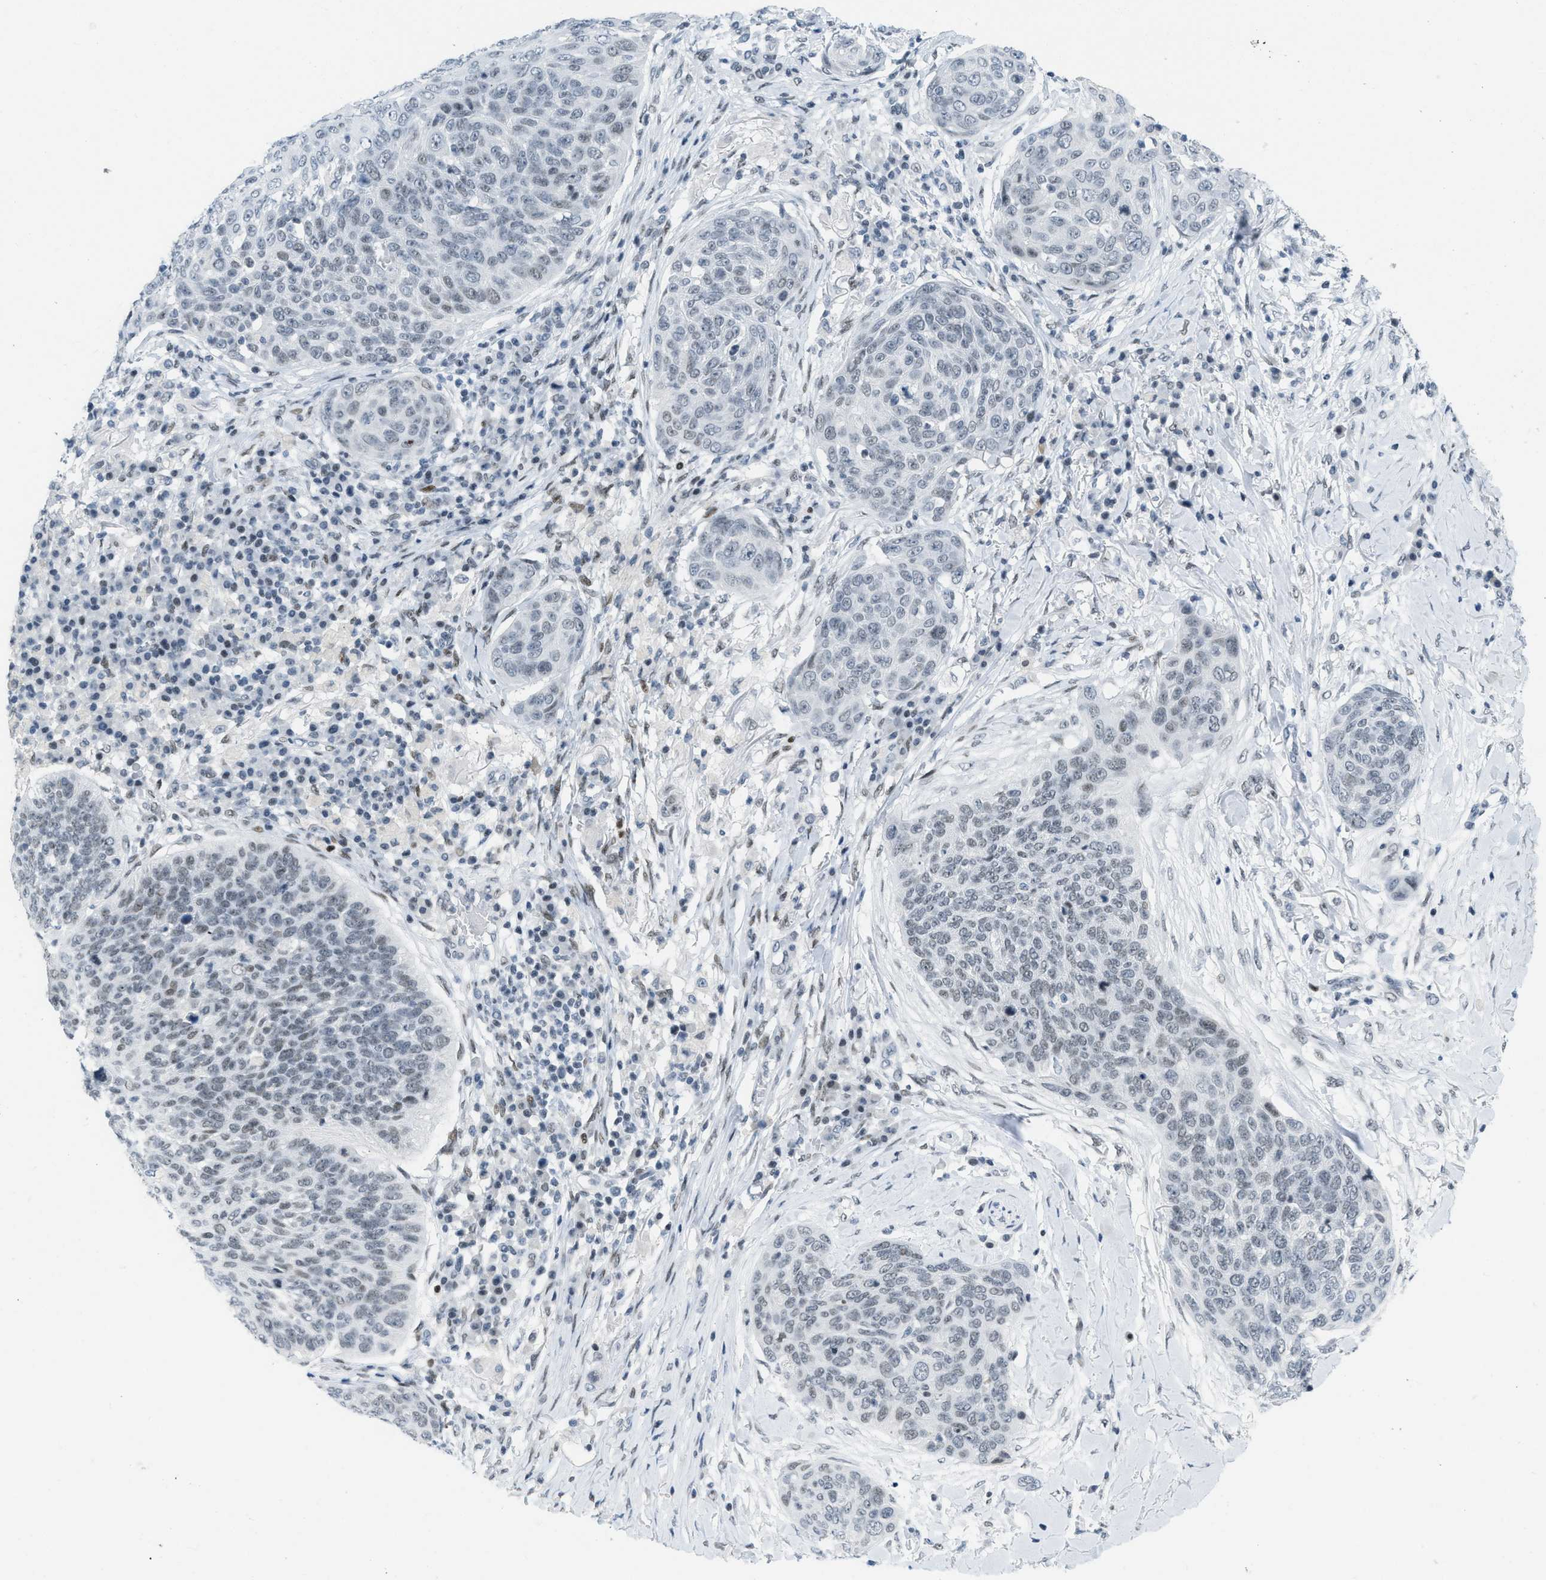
{"staining": {"intensity": "moderate", "quantity": "<25%", "location": "nuclear"}, "tissue": "skin cancer", "cell_type": "Tumor cells", "image_type": "cancer", "snomed": [{"axis": "morphology", "description": "Squamous cell carcinoma in situ, NOS"}, {"axis": "morphology", "description": "Squamous cell carcinoma, NOS"}, {"axis": "topography", "description": "Skin"}], "caption": "Skin squamous cell carcinoma tissue exhibits moderate nuclear staining in approximately <25% of tumor cells", "gene": "PBX1", "patient": {"sex": "male", "age": 93}}